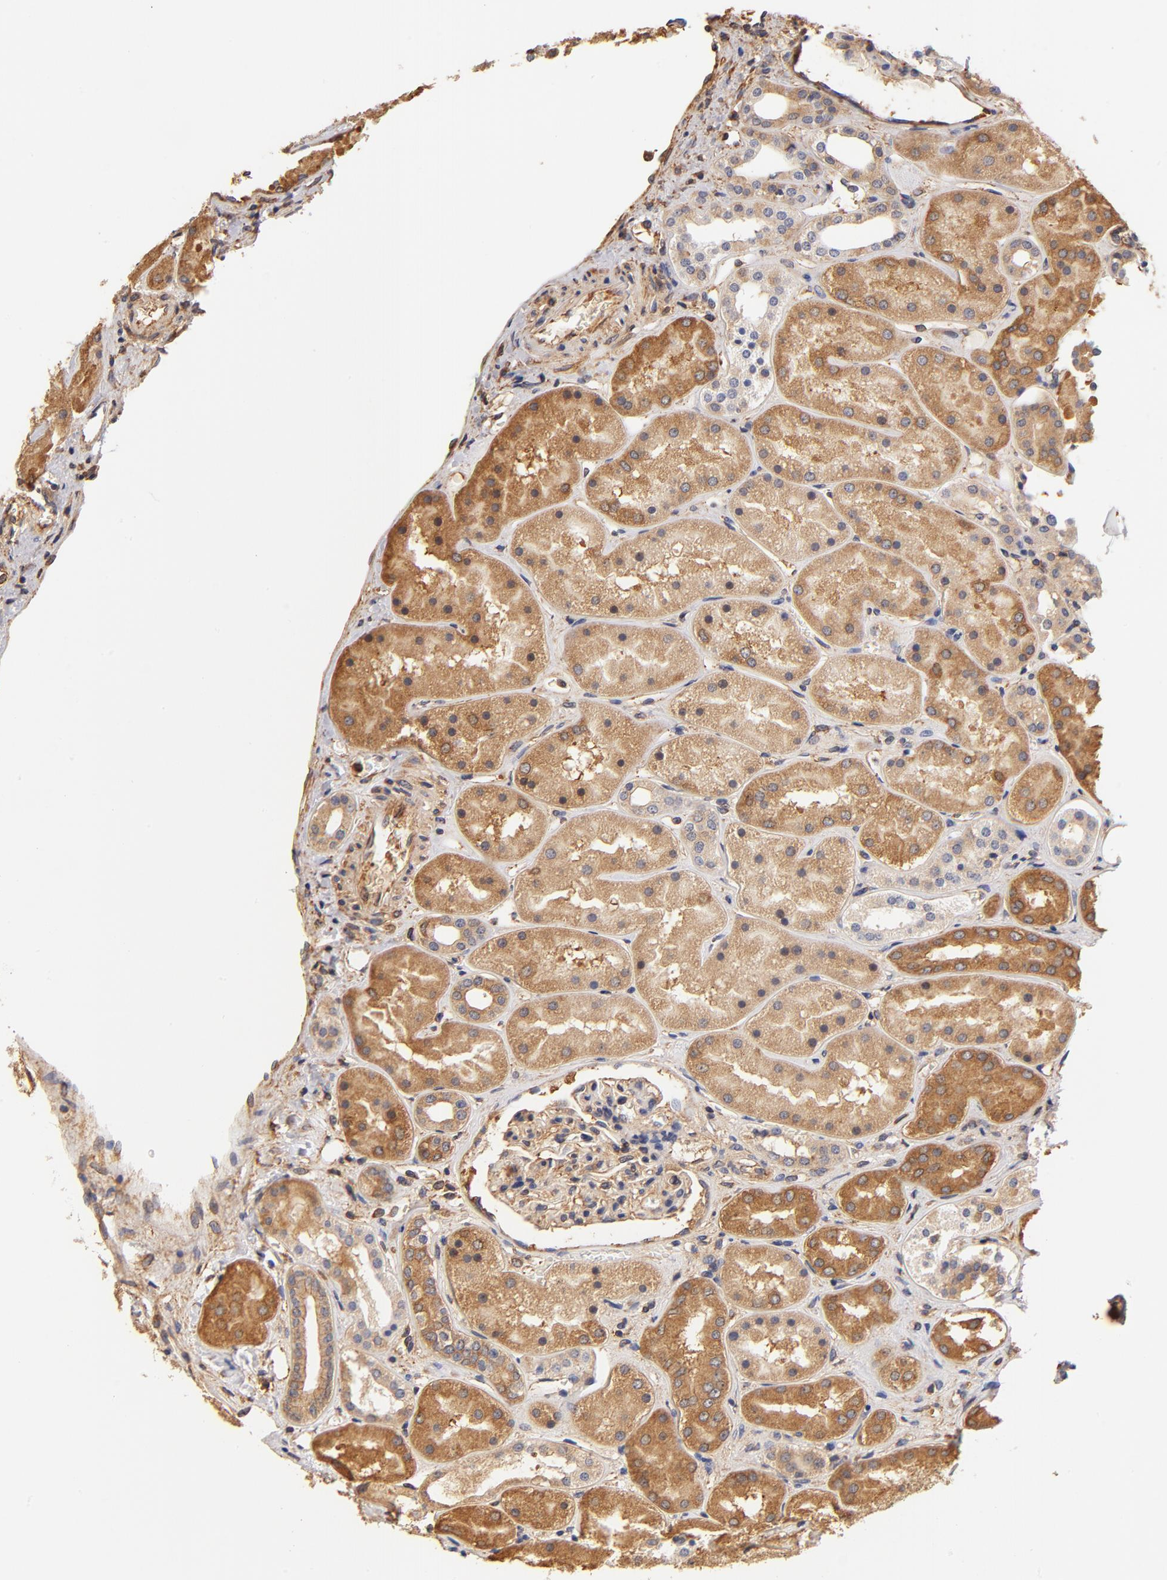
{"staining": {"intensity": "moderate", "quantity": "25%-75%", "location": "cytoplasmic/membranous"}, "tissue": "kidney", "cell_type": "Cells in glomeruli", "image_type": "normal", "snomed": [{"axis": "morphology", "description": "Normal tissue, NOS"}, {"axis": "topography", "description": "Kidney"}], "caption": "This histopathology image reveals immunohistochemistry staining of unremarkable human kidney, with medium moderate cytoplasmic/membranous staining in about 25%-75% of cells in glomeruli.", "gene": "FCMR", "patient": {"sex": "male", "age": 28}}